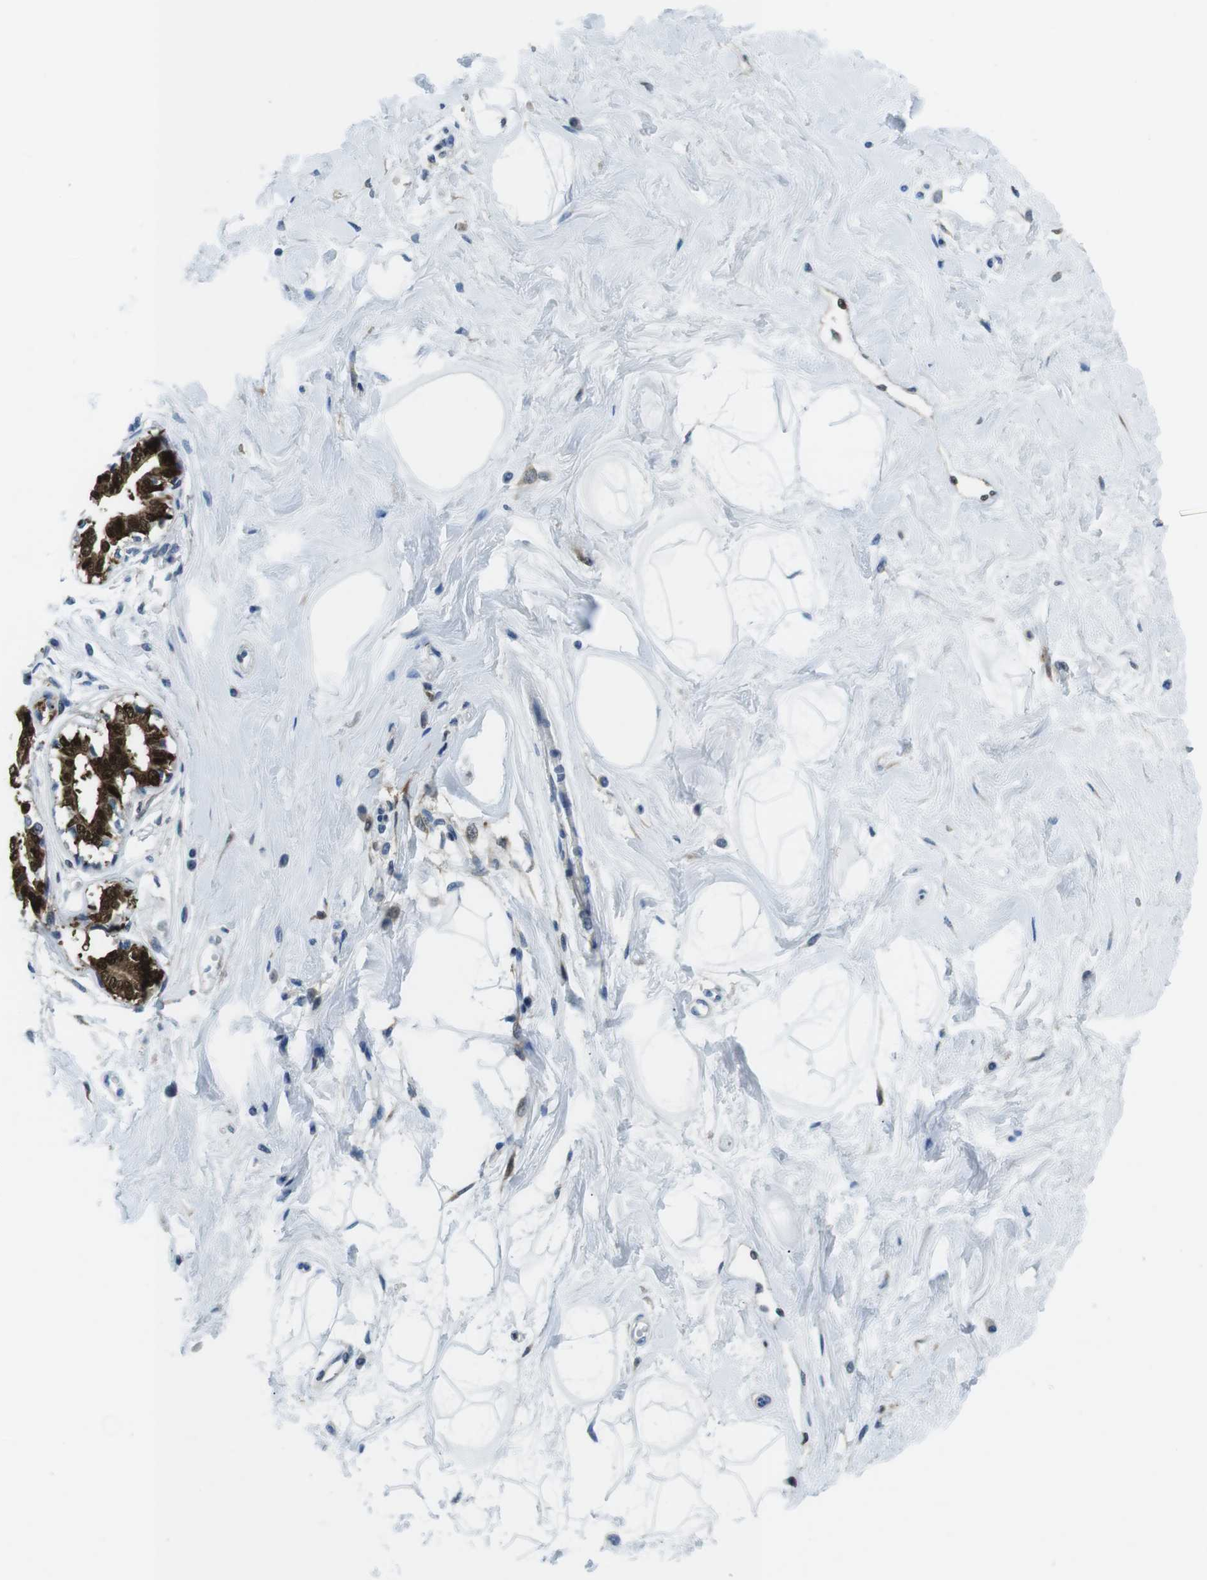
{"staining": {"intensity": "negative", "quantity": "none", "location": "none"}, "tissue": "breast", "cell_type": "Adipocytes", "image_type": "normal", "snomed": [{"axis": "morphology", "description": "Normal tissue, NOS"}, {"axis": "topography", "description": "Breast"}], "caption": "Immunohistochemistry of normal human breast demonstrates no staining in adipocytes.", "gene": "PHLDA1", "patient": {"sex": "female", "age": 45}}